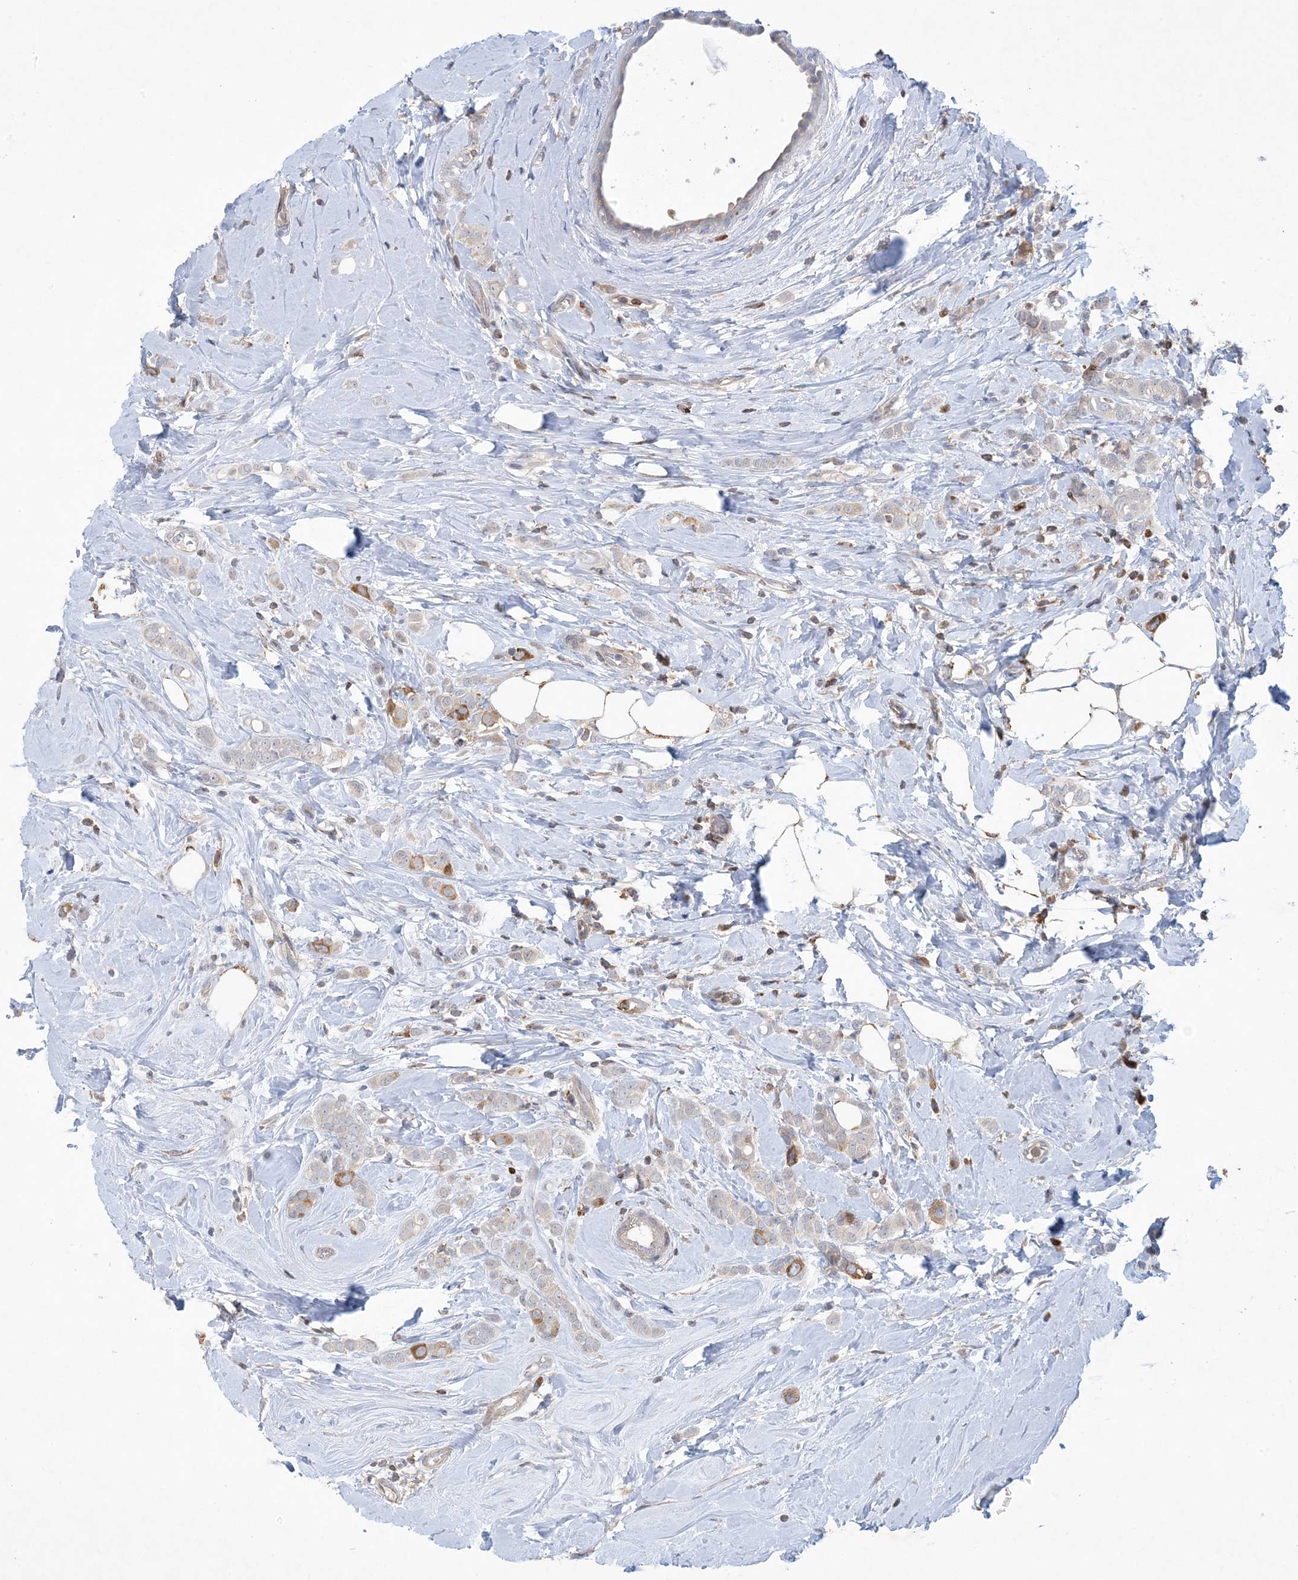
{"staining": {"intensity": "moderate", "quantity": "<25%", "location": "cytoplasmic/membranous"}, "tissue": "breast cancer", "cell_type": "Tumor cells", "image_type": "cancer", "snomed": [{"axis": "morphology", "description": "Lobular carcinoma"}, {"axis": "topography", "description": "Breast"}], "caption": "Tumor cells reveal low levels of moderate cytoplasmic/membranous expression in about <25% of cells in human lobular carcinoma (breast).", "gene": "AOC1", "patient": {"sex": "female", "age": 47}}